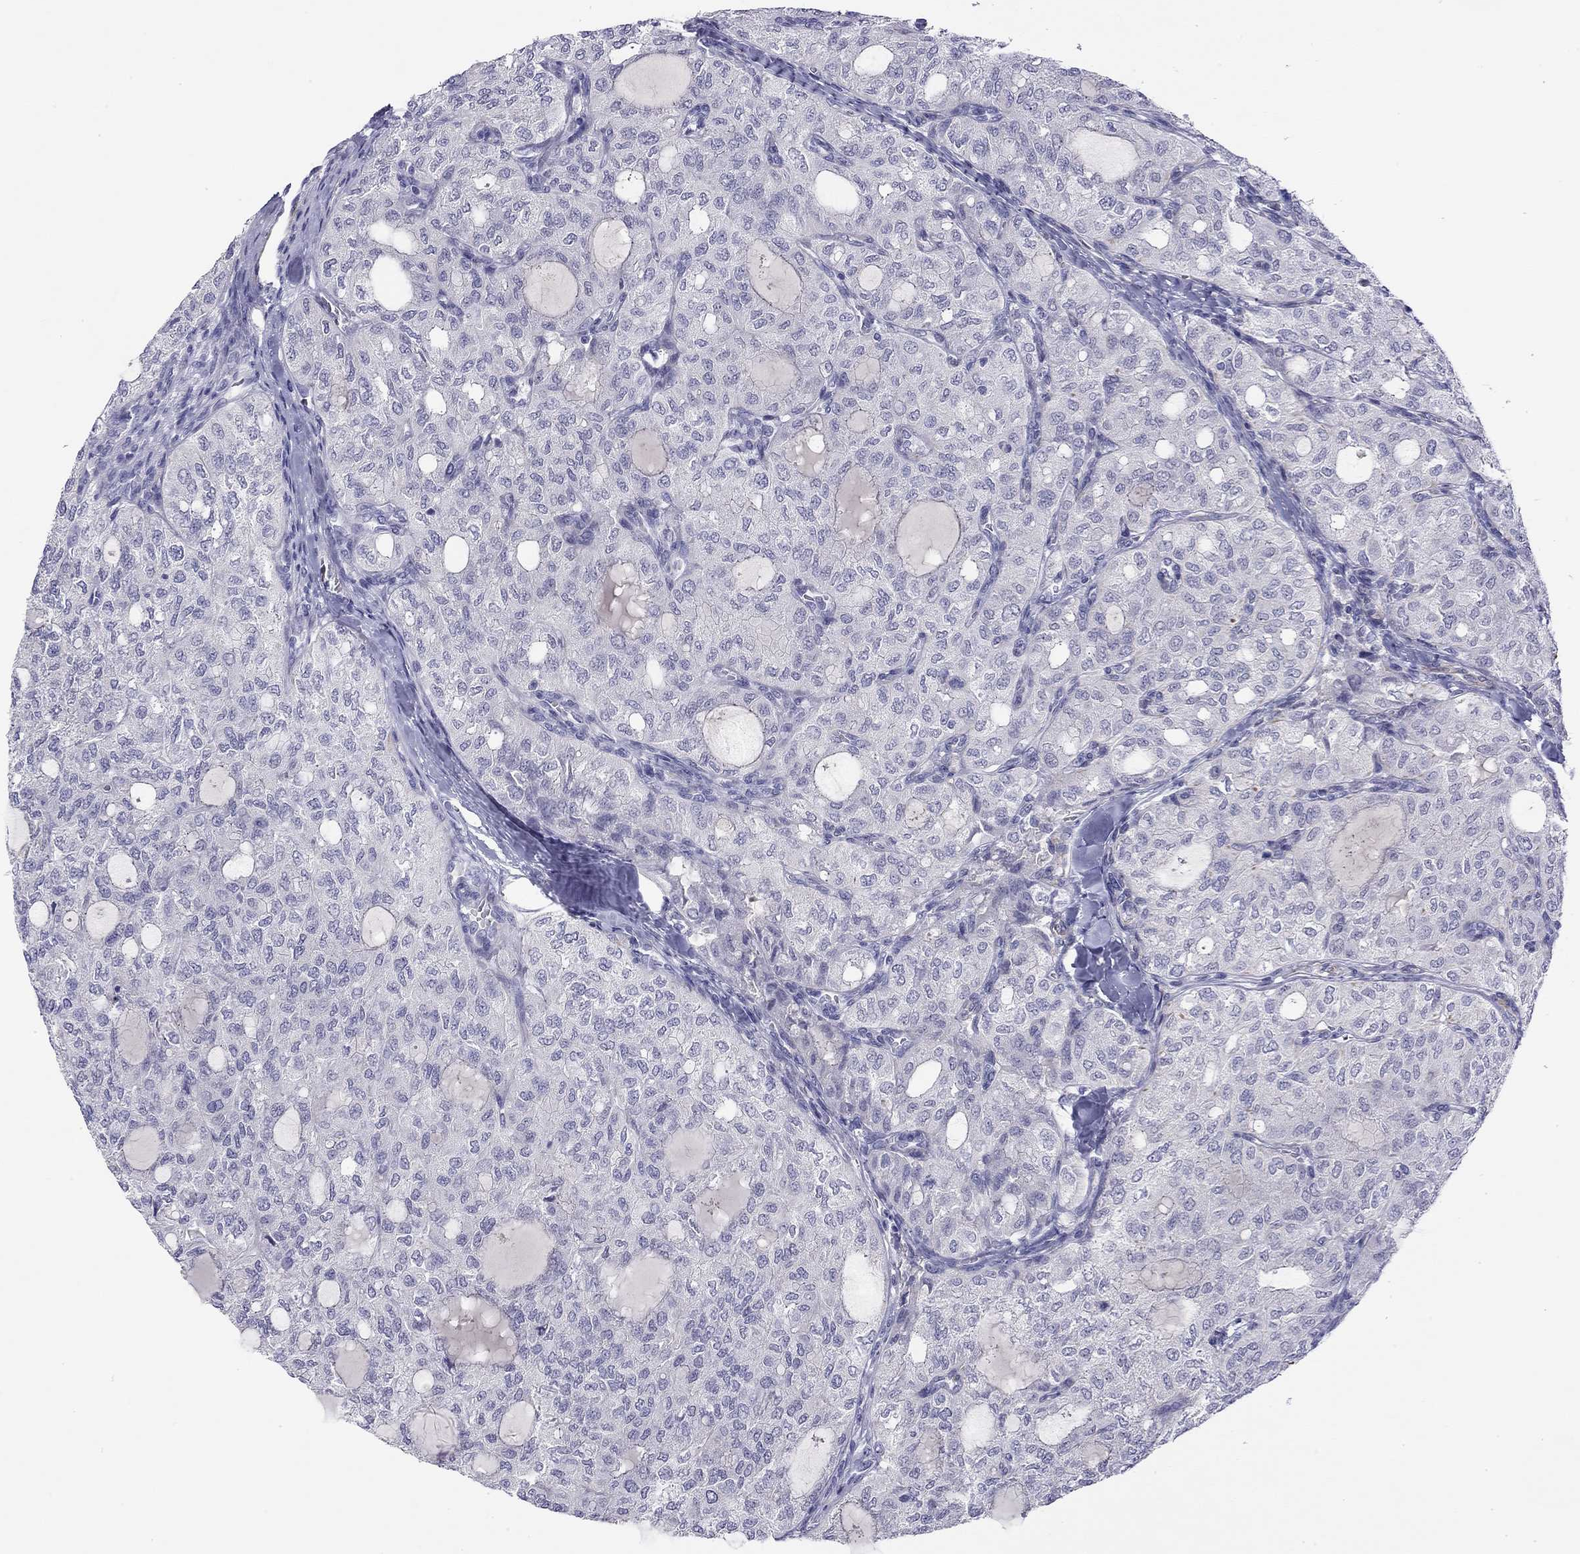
{"staining": {"intensity": "negative", "quantity": "none", "location": "none"}, "tissue": "thyroid cancer", "cell_type": "Tumor cells", "image_type": "cancer", "snomed": [{"axis": "morphology", "description": "Follicular adenoma carcinoma, NOS"}, {"axis": "topography", "description": "Thyroid gland"}], "caption": "High magnification brightfield microscopy of thyroid follicular adenoma carcinoma stained with DAB (brown) and counterstained with hematoxylin (blue): tumor cells show no significant positivity.", "gene": "RTL1", "patient": {"sex": "male", "age": 75}}